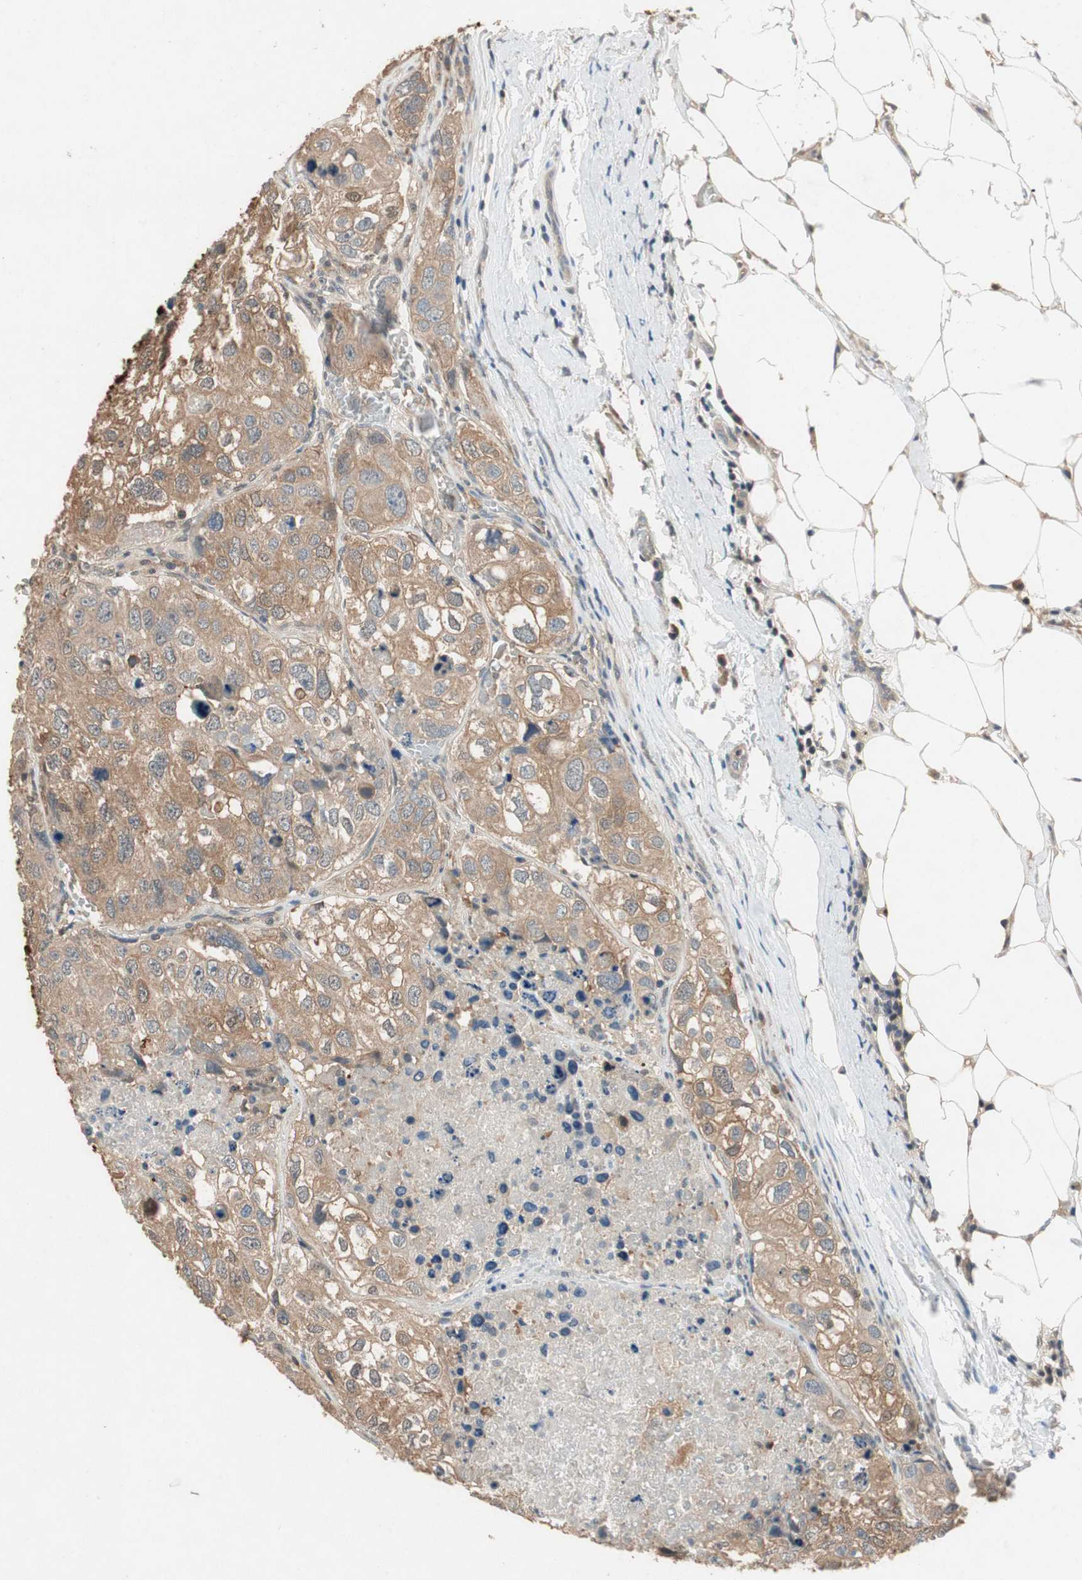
{"staining": {"intensity": "weak", "quantity": ">75%", "location": "cytoplasmic/membranous"}, "tissue": "urothelial cancer", "cell_type": "Tumor cells", "image_type": "cancer", "snomed": [{"axis": "morphology", "description": "Urothelial carcinoma, High grade"}, {"axis": "topography", "description": "Lymph node"}, {"axis": "topography", "description": "Urinary bladder"}], "caption": "Urothelial cancer stained for a protein demonstrates weak cytoplasmic/membranous positivity in tumor cells.", "gene": "SERPINB5", "patient": {"sex": "male", "age": 51}}